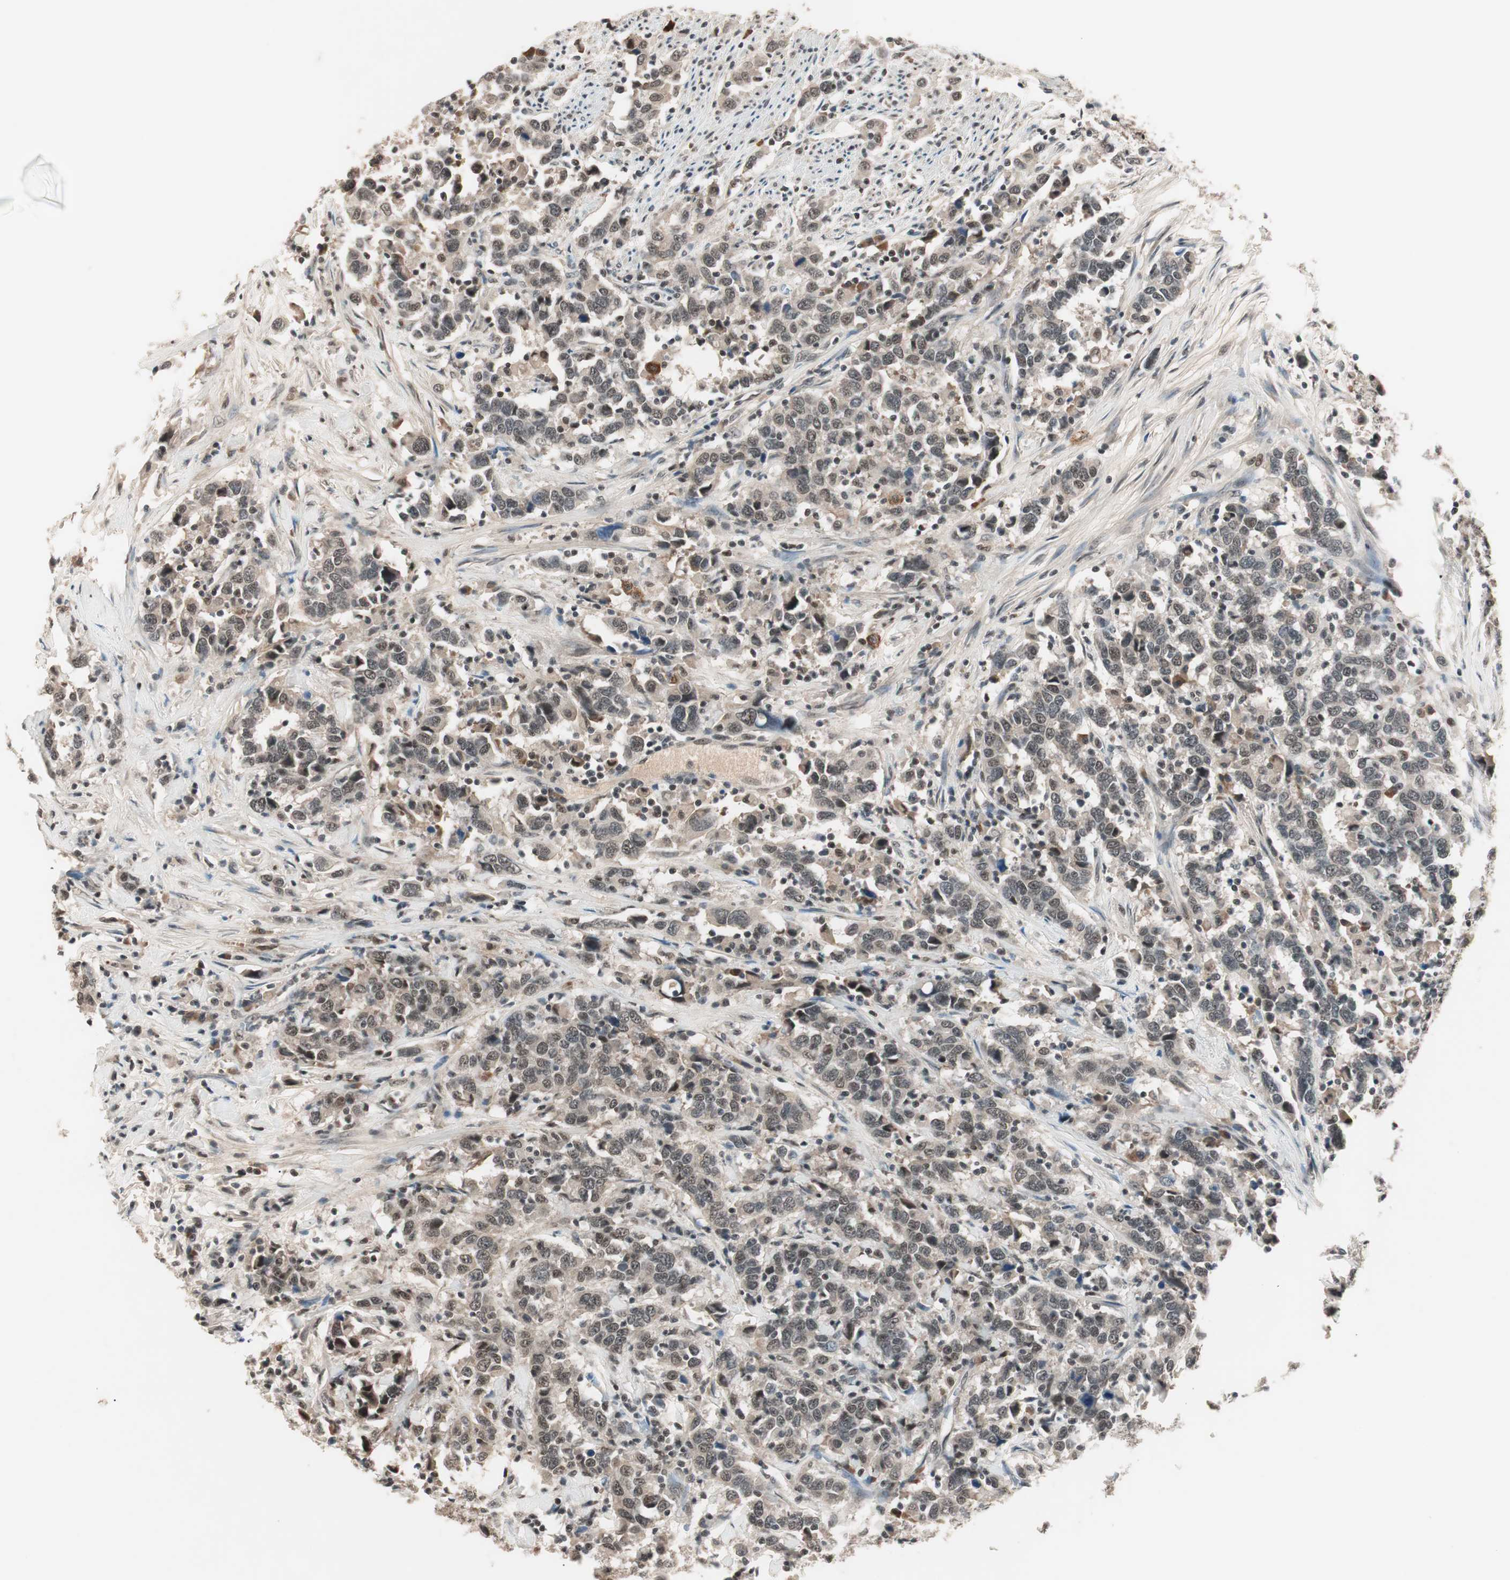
{"staining": {"intensity": "weak", "quantity": "25%-75%", "location": "cytoplasmic/membranous"}, "tissue": "urothelial cancer", "cell_type": "Tumor cells", "image_type": "cancer", "snomed": [{"axis": "morphology", "description": "Urothelial carcinoma, High grade"}, {"axis": "topography", "description": "Urinary bladder"}], "caption": "The histopathology image demonstrates a brown stain indicating the presence of a protein in the cytoplasmic/membranous of tumor cells in urothelial cancer. (DAB (3,3'-diaminobenzidine) IHC with brightfield microscopy, high magnification).", "gene": "NFRKB", "patient": {"sex": "male", "age": 61}}